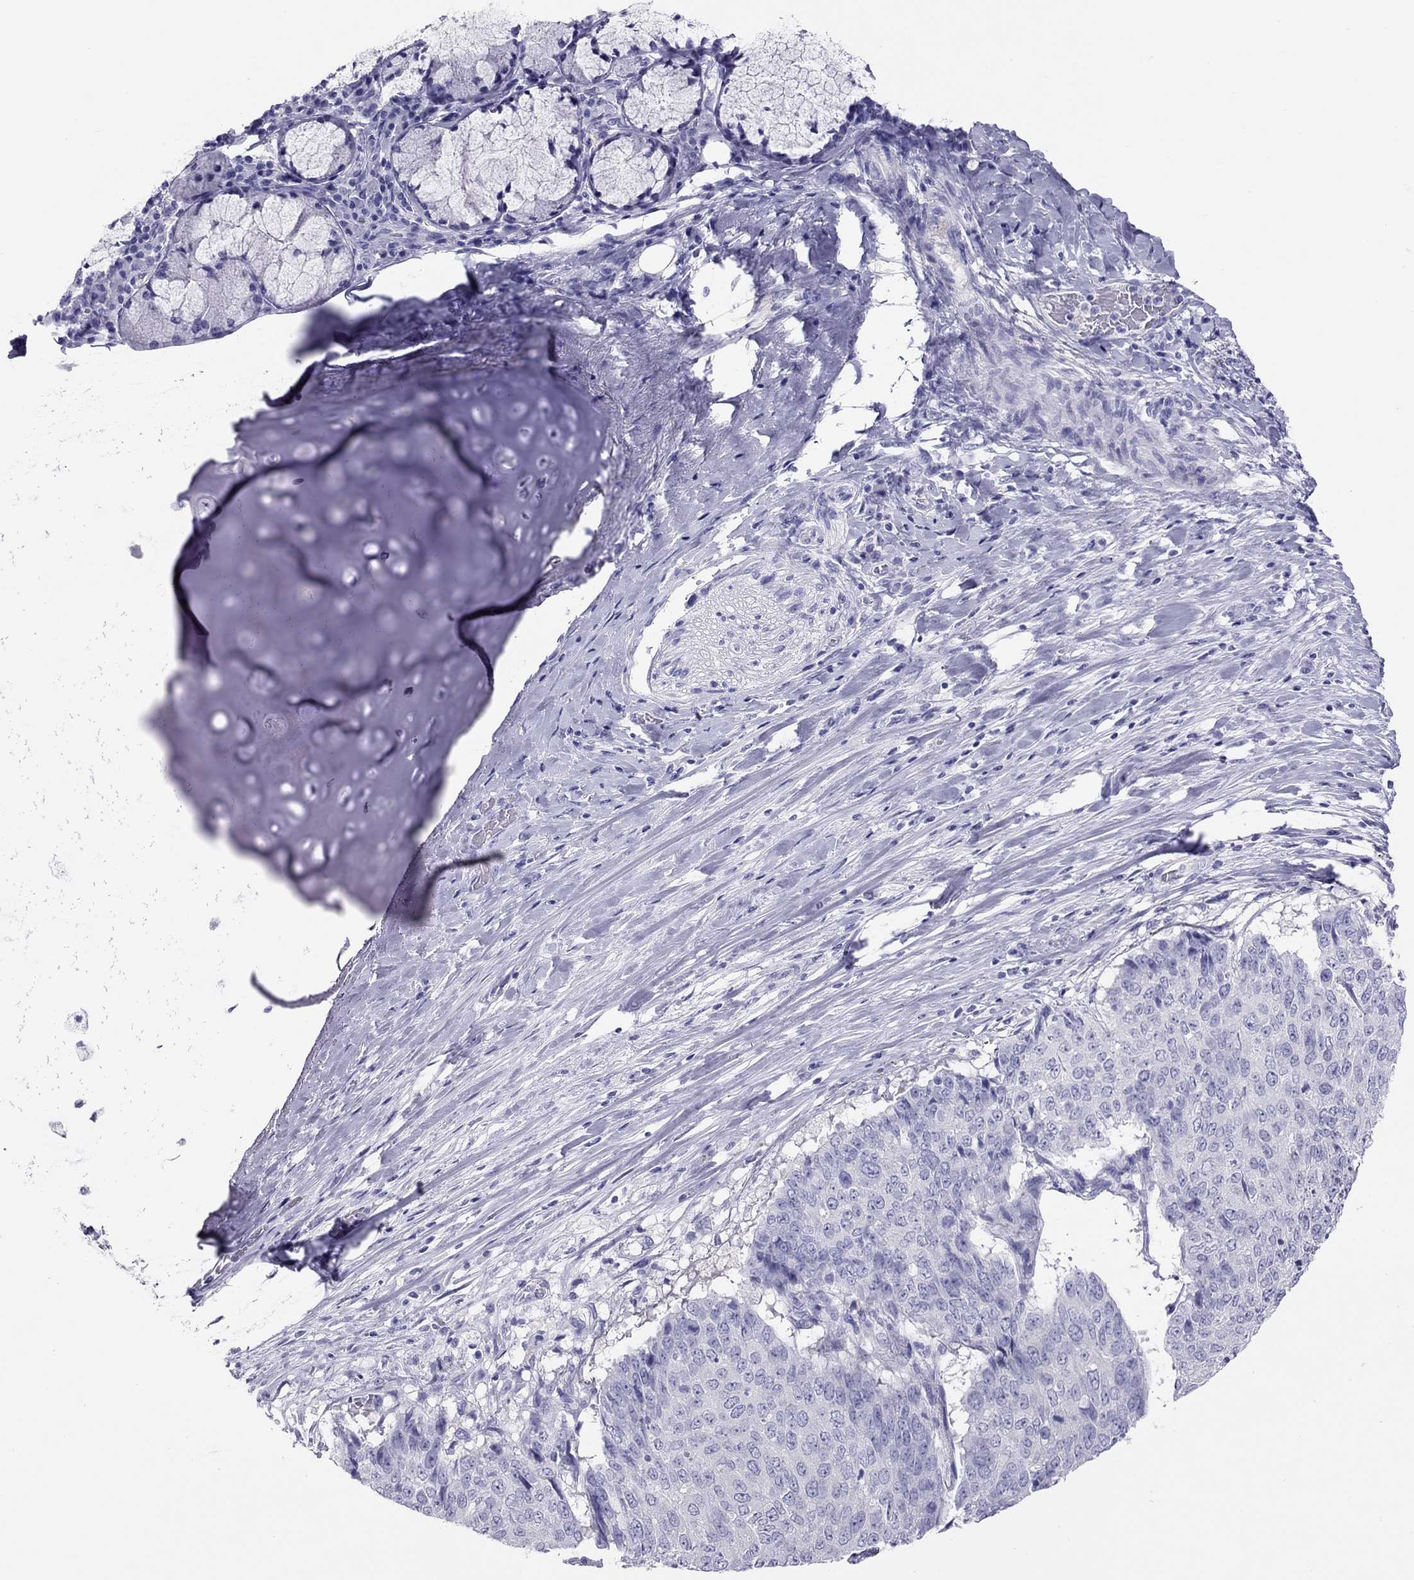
{"staining": {"intensity": "negative", "quantity": "none", "location": "none"}, "tissue": "lung cancer", "cell_type": "Tumor cells", "image_type": "cancer", "snomed": [{"axis": "morphology", "description": "Normal tissue, NOS"}, {"axis": "morphology", "description": "Squamous cell carcinoma, NOS"}, {"axis": "topography", "description": "Bronchus"}, {"axis": "topography", "description": "Lung"}], "caption": "Tumor cells show no significant protein expression in lung cancer.", "gene": "PSMB11", "patient": {"sex": "male", "age": 64}}